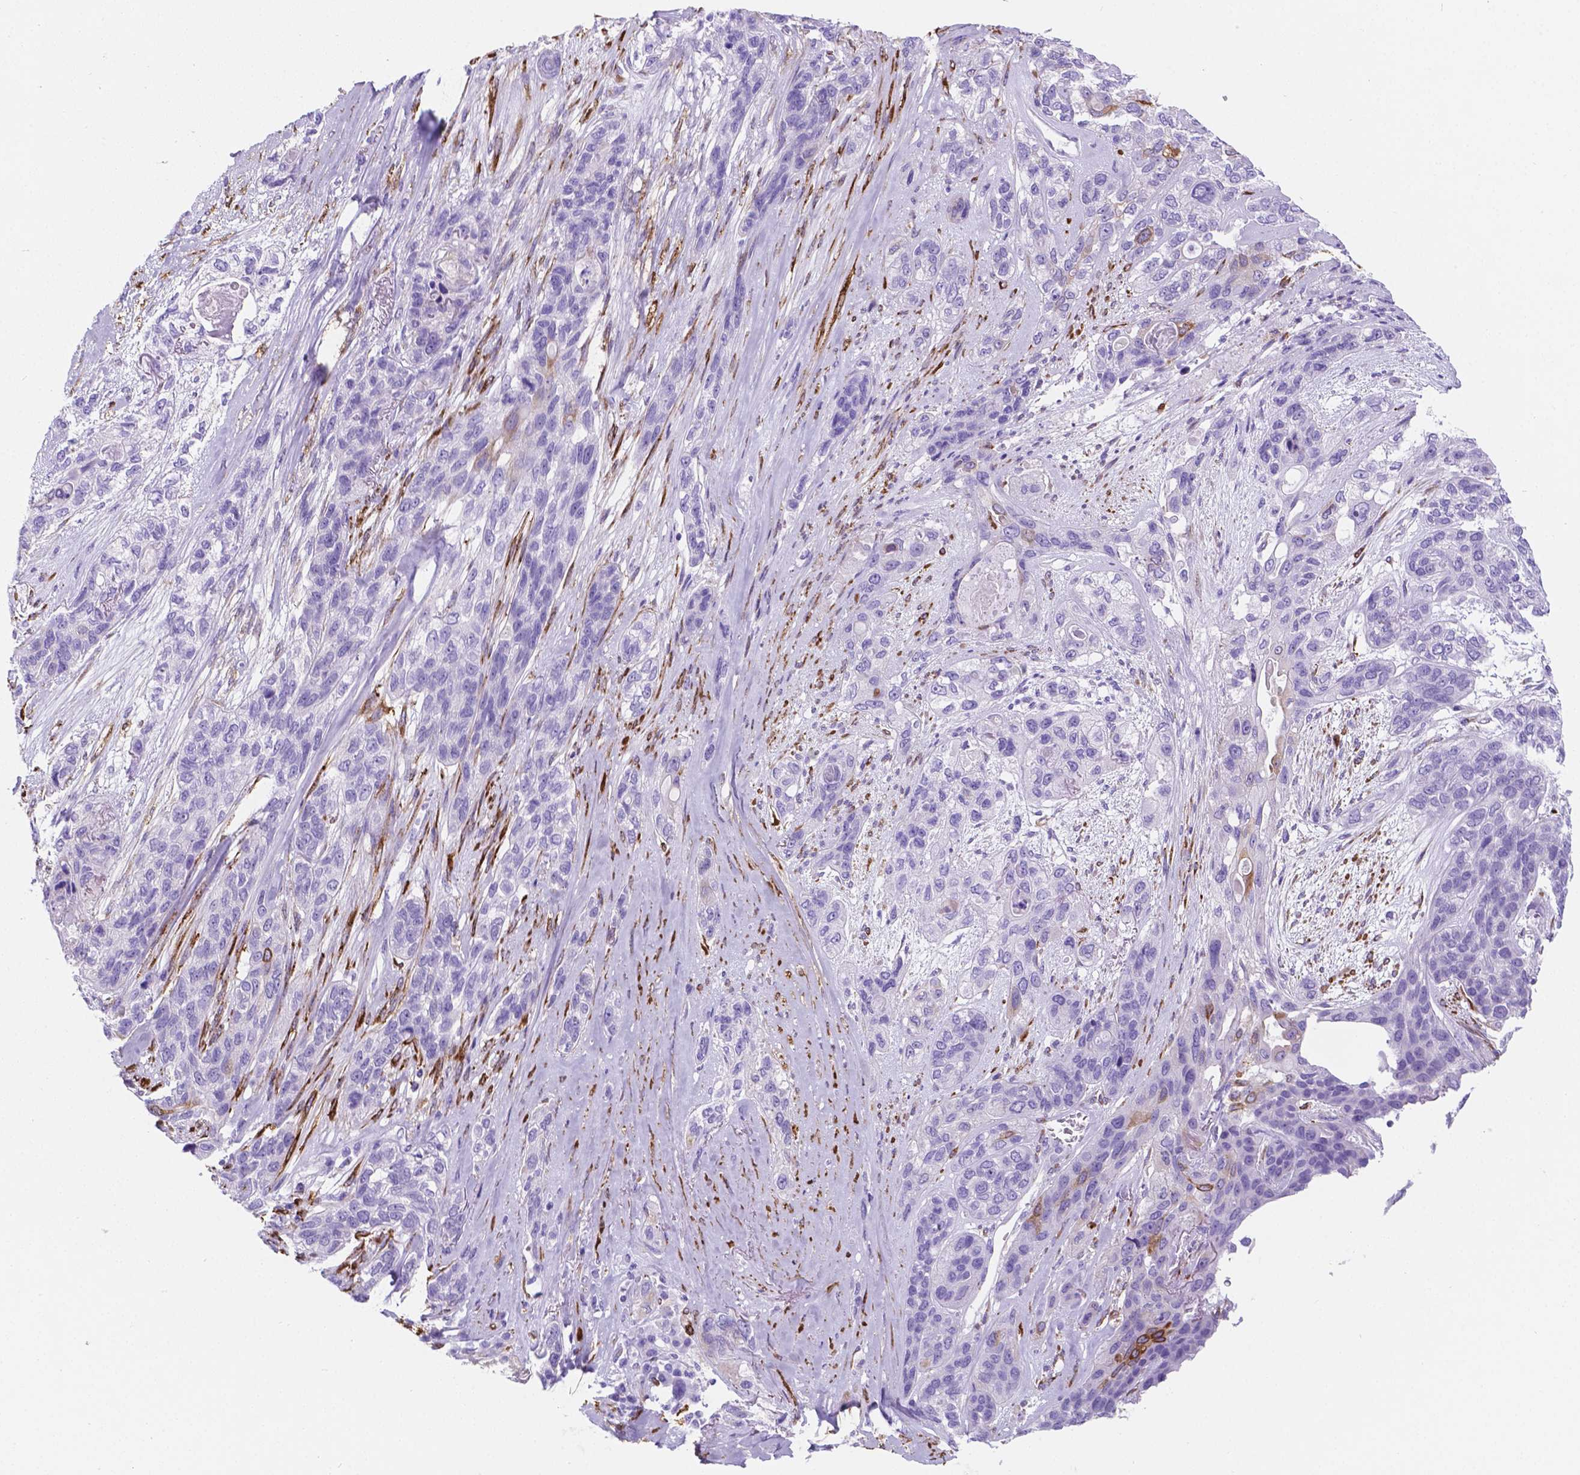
{"staining": {"intensity": "negative", "quantity": "none", "location": "none"}, "tissue": "lung cancer", "cell_type": "Tumor cells", "image_type": "cancer", "snomed": [{"axis": "morphology", "description": "Squamous cell carcinoma, NOS"}, {"axis": "topography", "description": "Lung"}], "caption": "High power microscopy image of an immunohistochemistry histopathology image of lung cancer (squamous cell carcinoma), revealing no significant positivity in tumor cells.", "gene": "MACF1", "patient": {"sex": "female", "age": 70}}